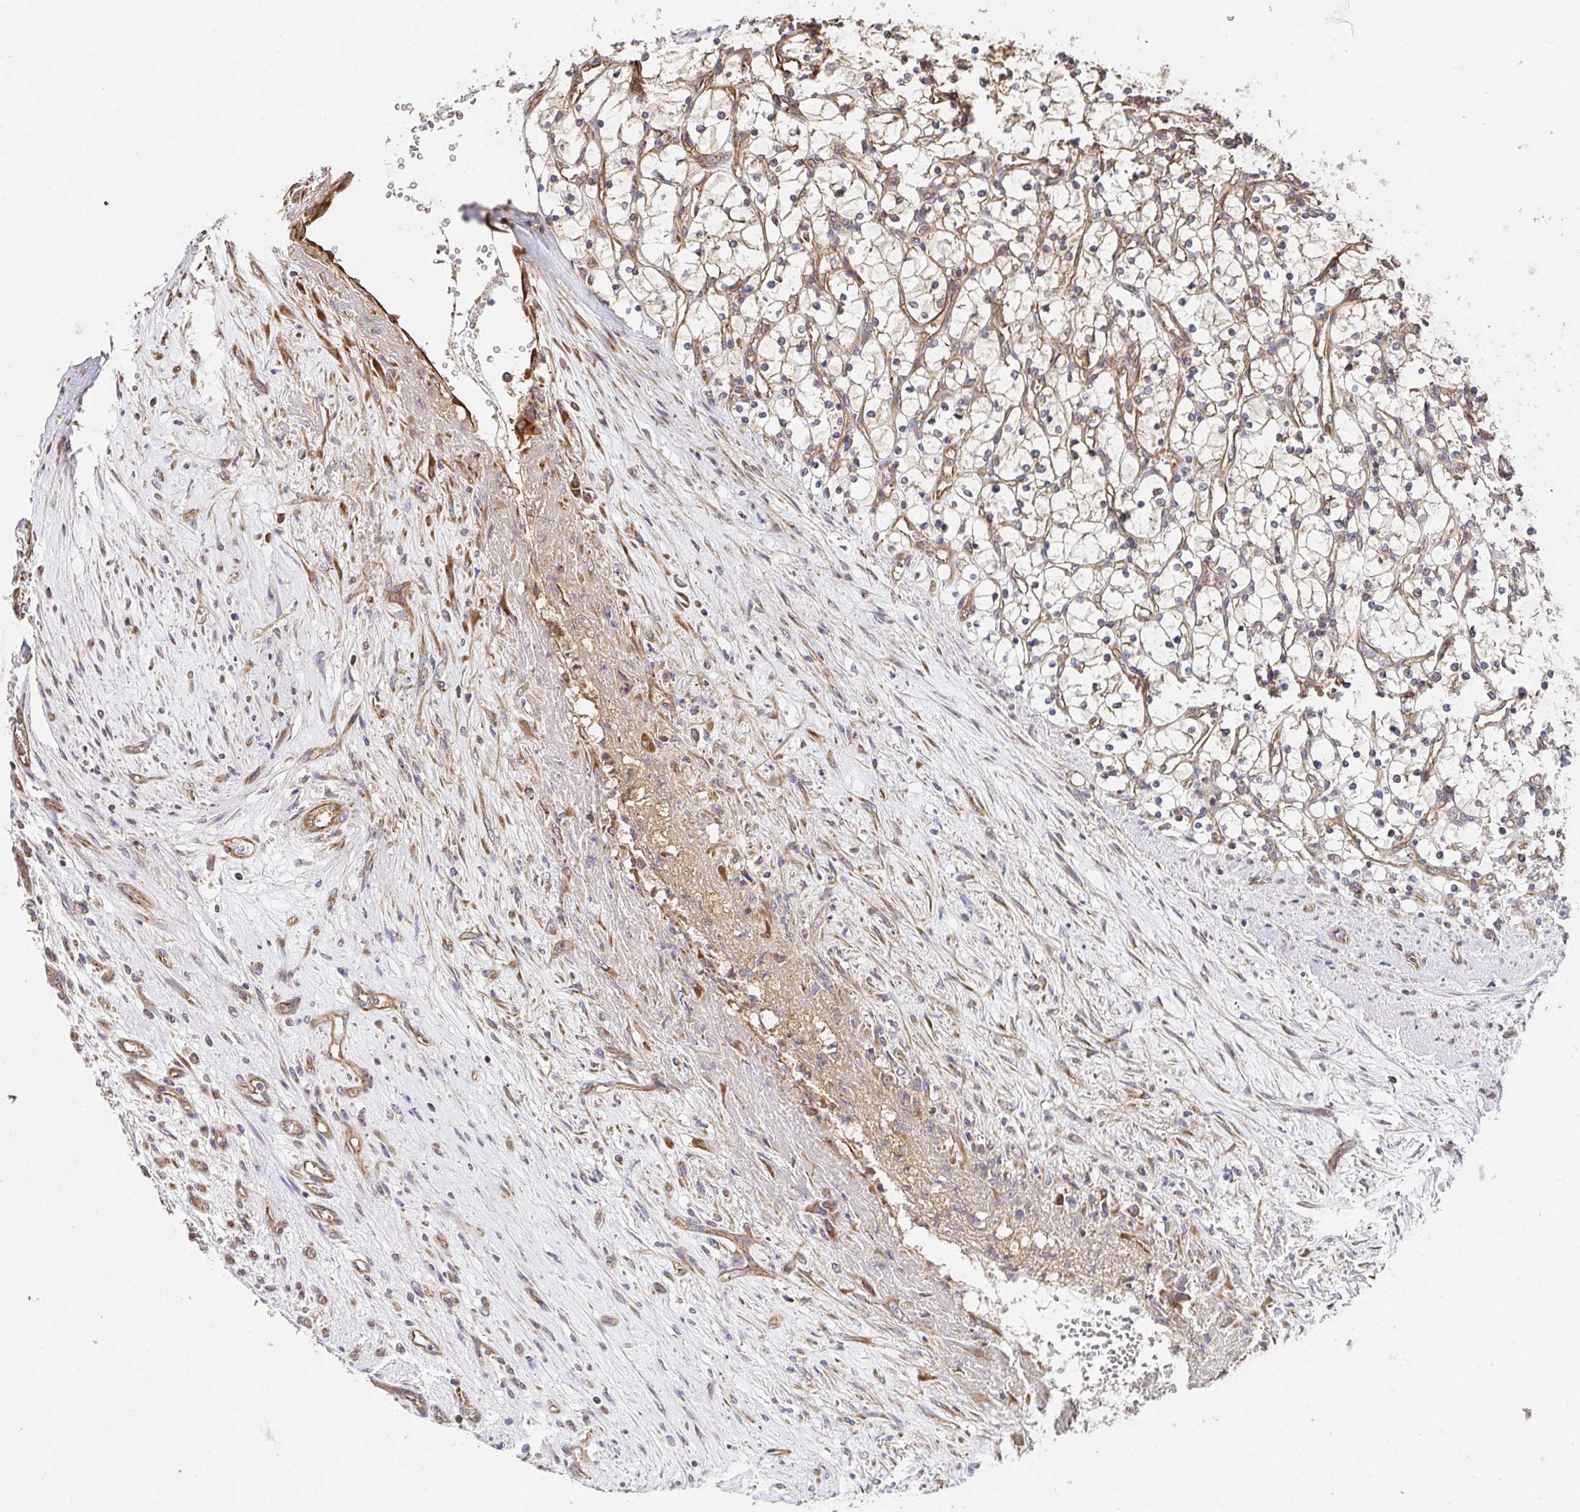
{"staining": {"intensity": "weak", "quantity": "25%-75%", "location": "cytoplasmic/membranous"}, "tissue": "renal cancer", "cell_type": "Tumor cells", "image_type": "cancer", "snomed": [{"axis": "morphology", "description": "Adenocarcinoma, NOS"}, {"axis": "topography", "description": "Kidney"}], "caption": "Human adenocarcinoma (renal) stained for a protein (brown) reveals weak cytoplasmic/membranous positive staining in approximately 25%-75% of tumor cells.", "gene": "APBB1", "patient": {"sex": "female", "age": 69}}